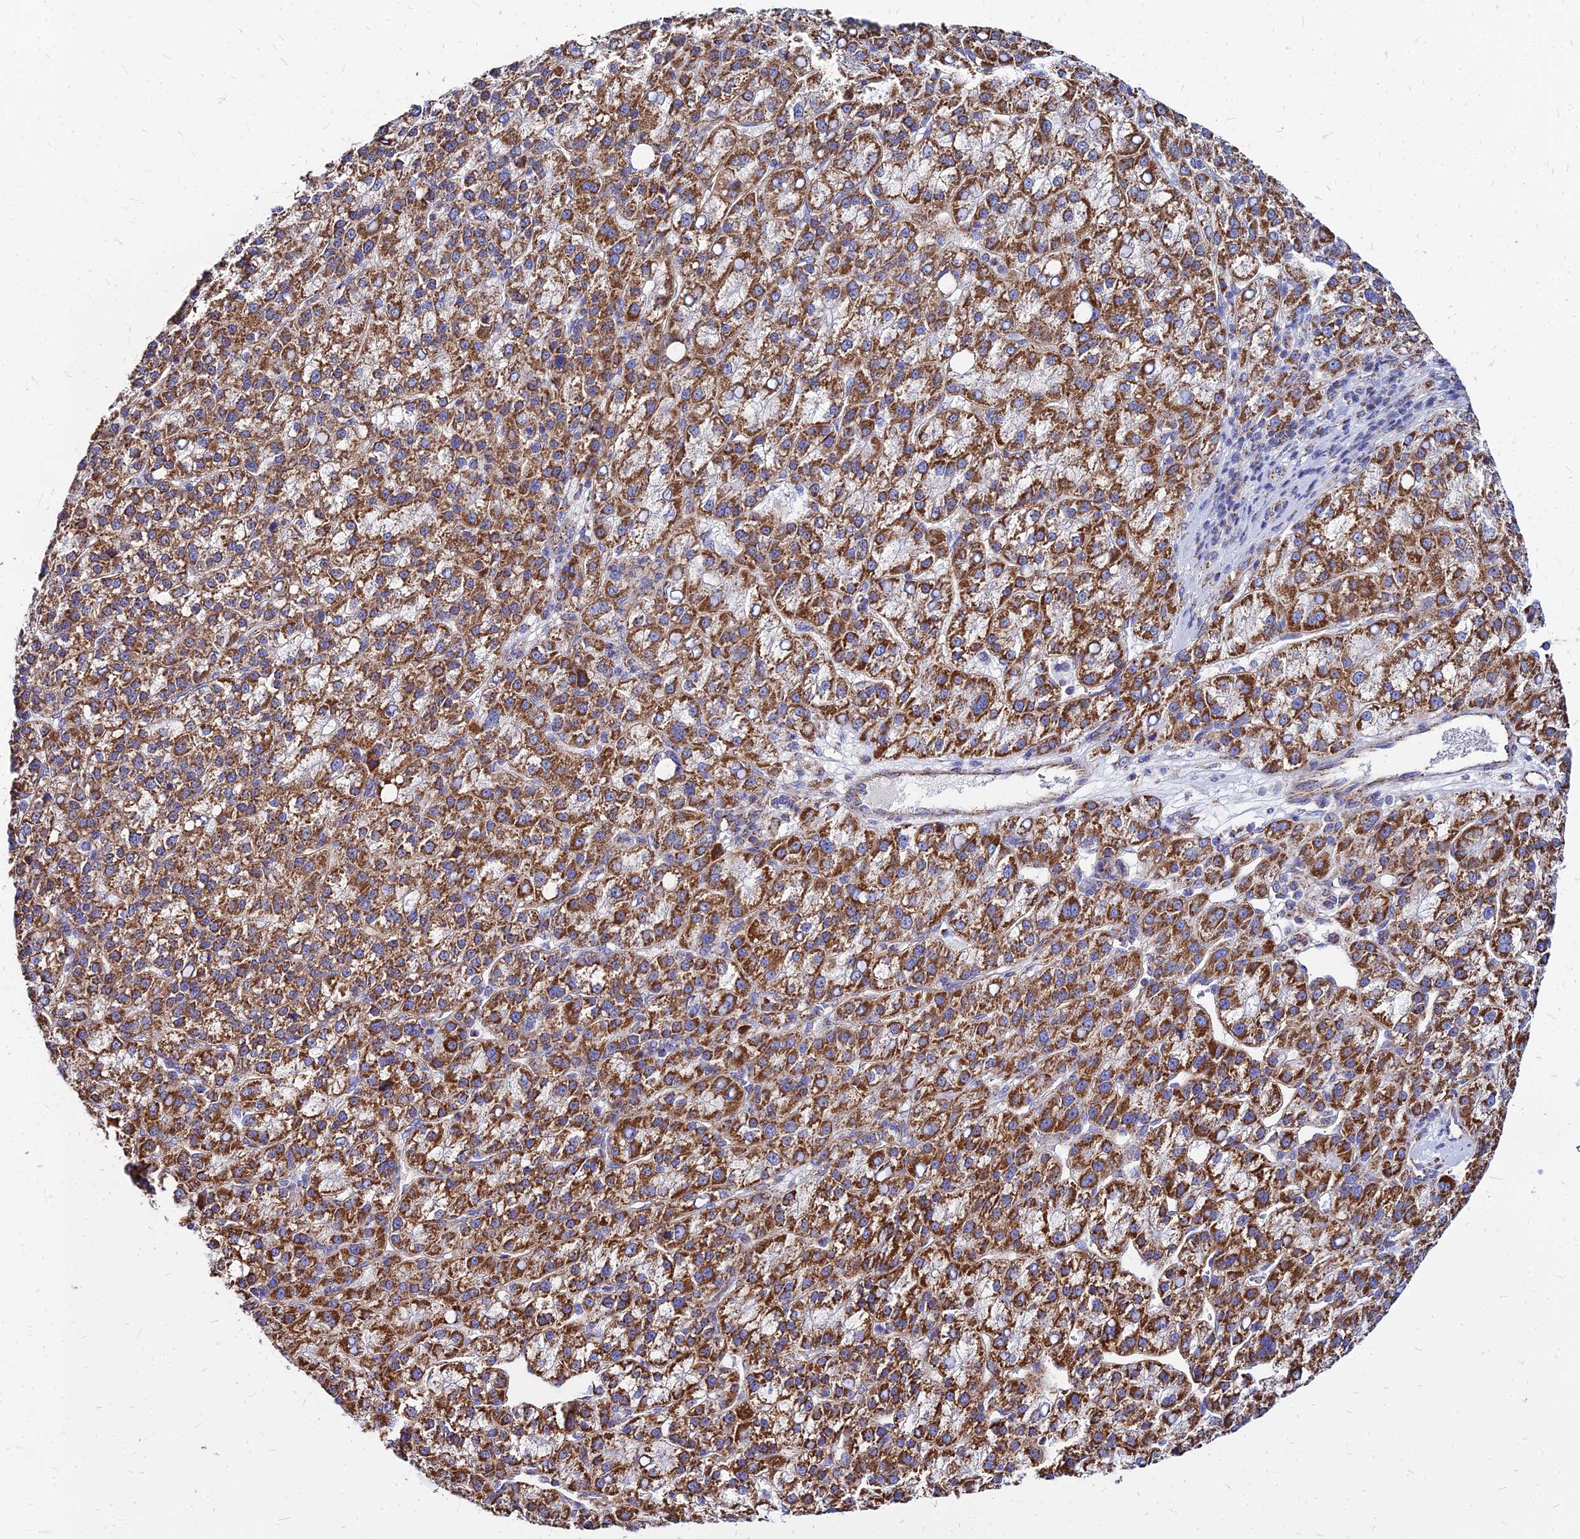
{"staining": {"intensity": "strong", "quantity": ">75%", "location": "cytoplasmic/membranous"}, "tissue": "liver cancer", "cell_type": "Tumor cells", "image_type": "cancer", "snomed": [{"axis": "morphology", "description": "Carcinoma, Hepatocellular, NOS"}, {"axis": "topography", "description": "Liver"}], "caption": "The image reveals a brown stain indicating the presence of a protein in the cytoplasmic/membranous of tumor cells in liver cancer (hepatocellular carcinoma).", "gene": "DLD", "patient": {"sex": "female", "age": 58}}